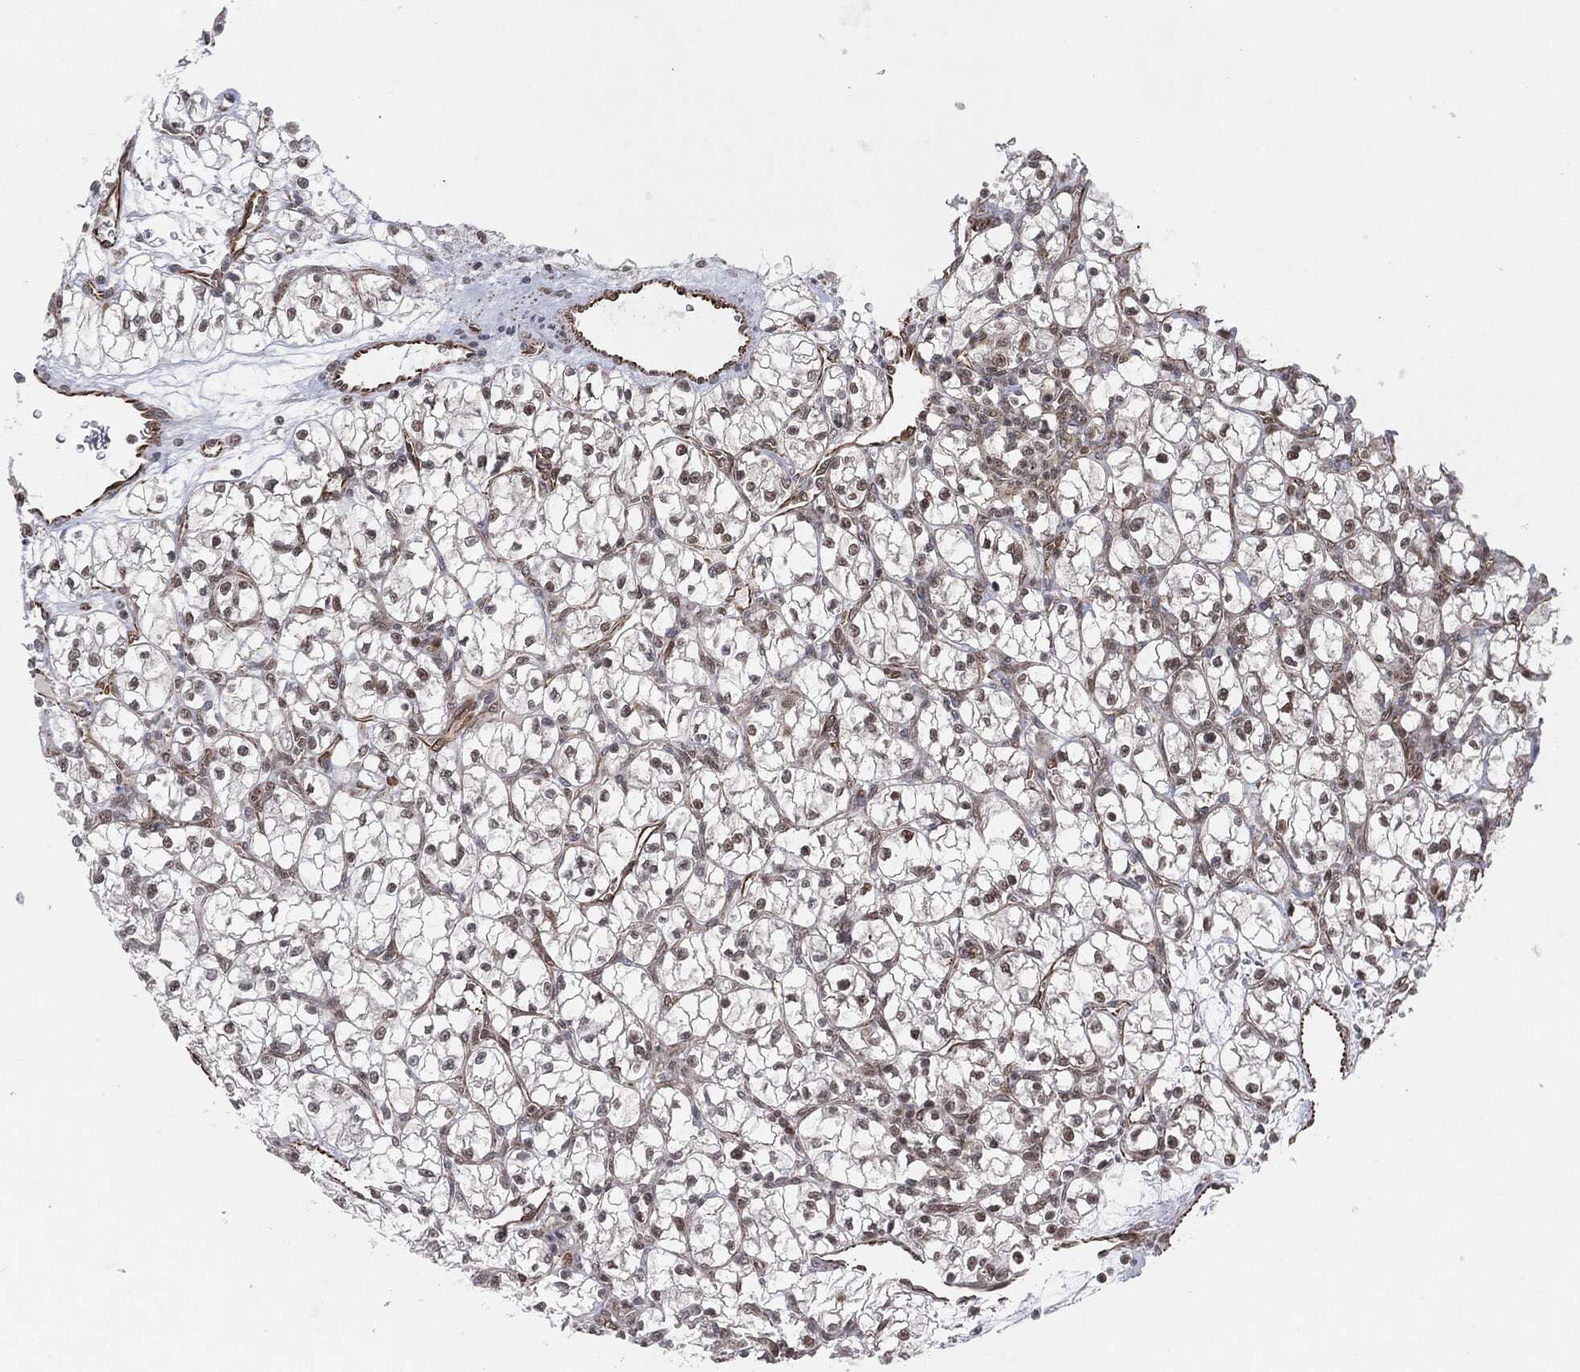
{"staining": {"intensity": "moderate", "quantity": "<25%", "location": "nuclear"}, "tissue": "renal cancer", "cell_type": "Tumor cells", "image_type": "cancer", "snomed": [{"axis": "morphology", "description": "Adenocarcinoma, NOS"}, {"axis": "topography", "description": "Kidney"}], "caption": "A micrograph of human renal cancer stained for a protein shows moderate nuclear brown staining in tumor cells. (DAB = brown stain, brightfield microscopy at high magnification).", "gene": "TP53RK", "patient": {"sex": "female", "age": 64}}